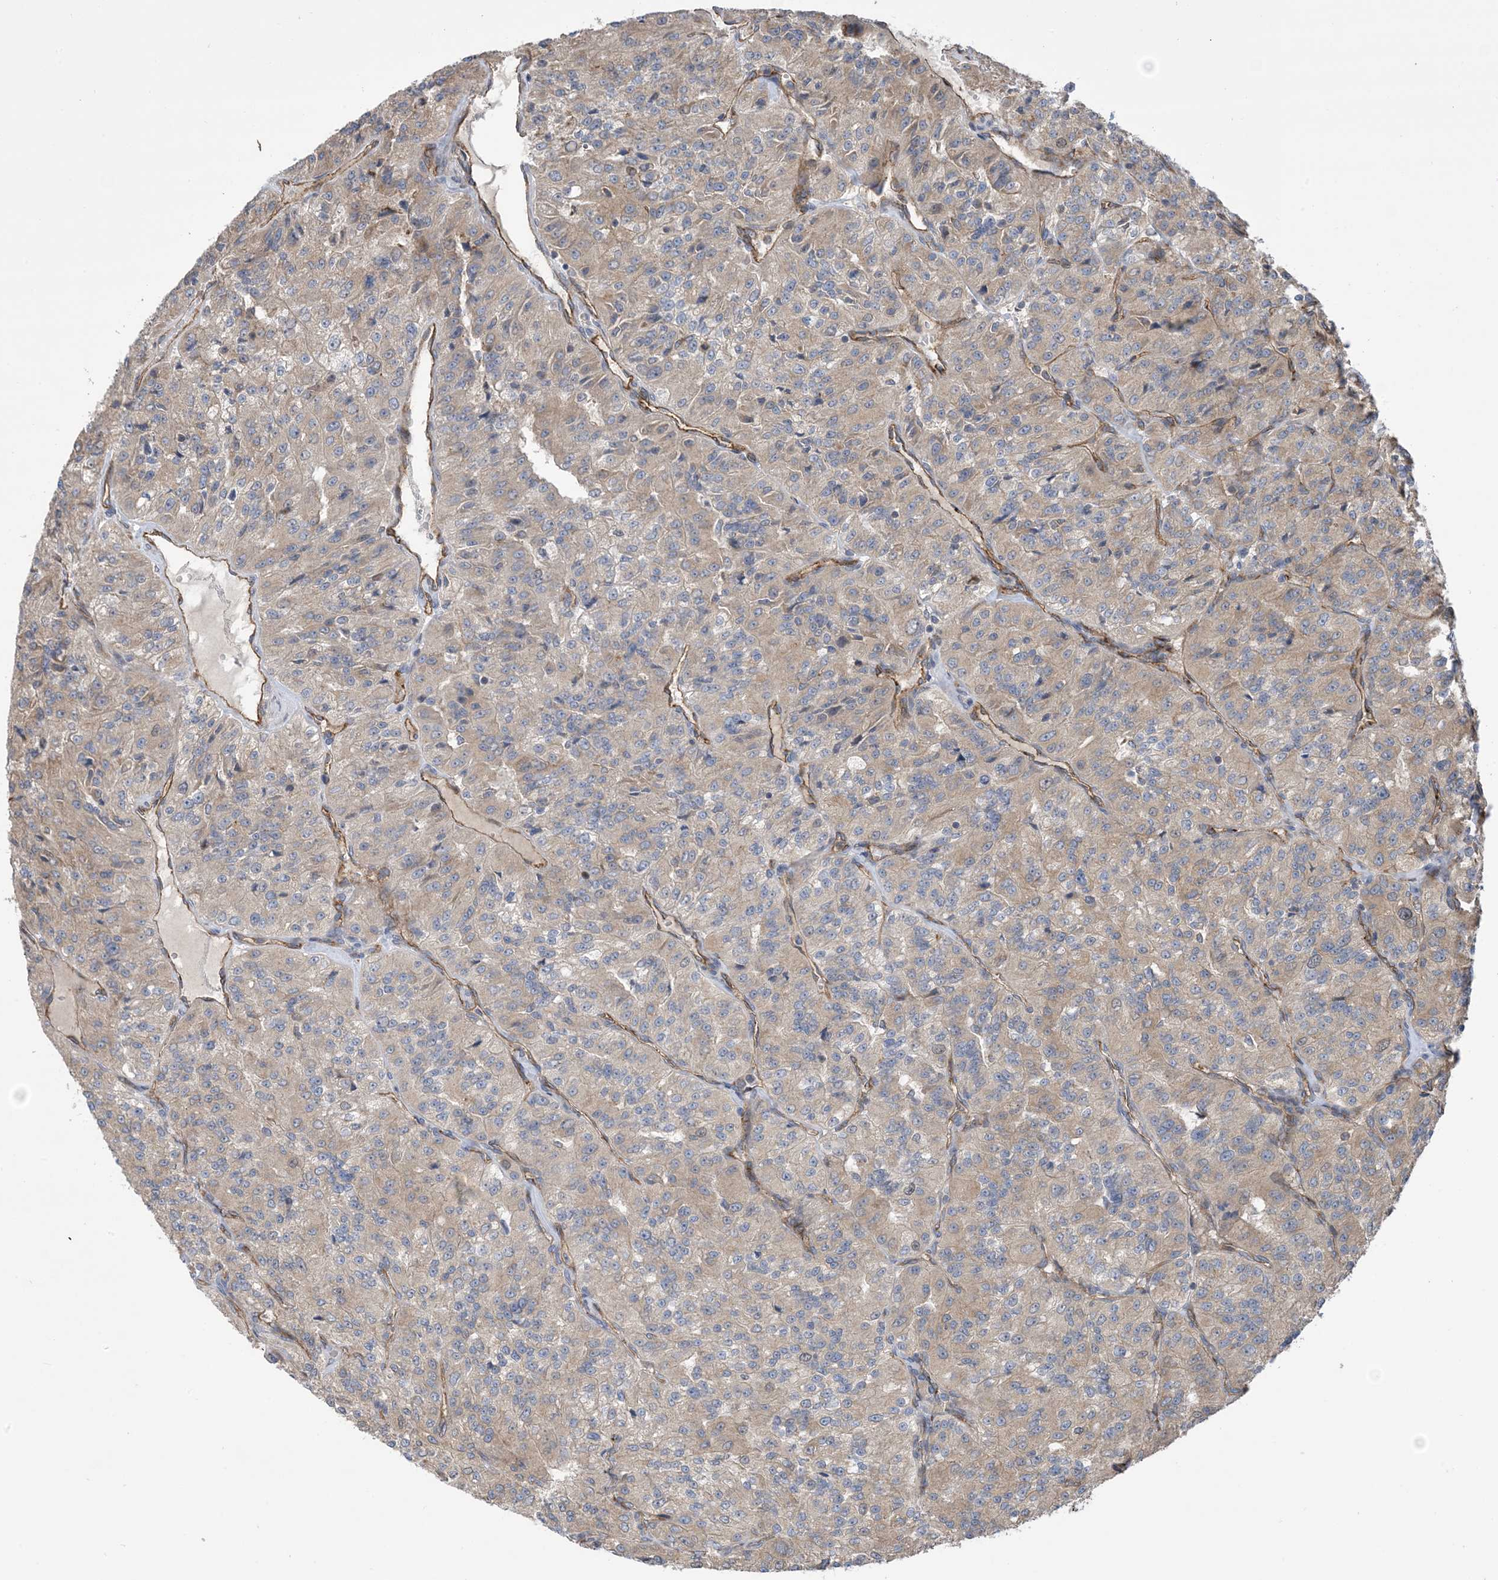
{"staining": {"intensity": "moderate", "quantity": "25%-75%", "location": "cytoplasmic/membranous"}, "tissue": "renal cancer", "cell_type": "Tumor cells", "image_type": "cancer", "snomed": [{"axis": "morphology", "description": "Adenocarcinoma, NOS"}, {"axis": "topography", "description": "Kidney"}], "caption": "This histopathology image displays immunohistochemistry (IHC) staining of renal cancer, with medium moderate cytoplasmic/membranous positivity in about 25%-75% of tumor cells.", "gene": "CLEC16A", "patient": {"sex": "female", "age": 63}}